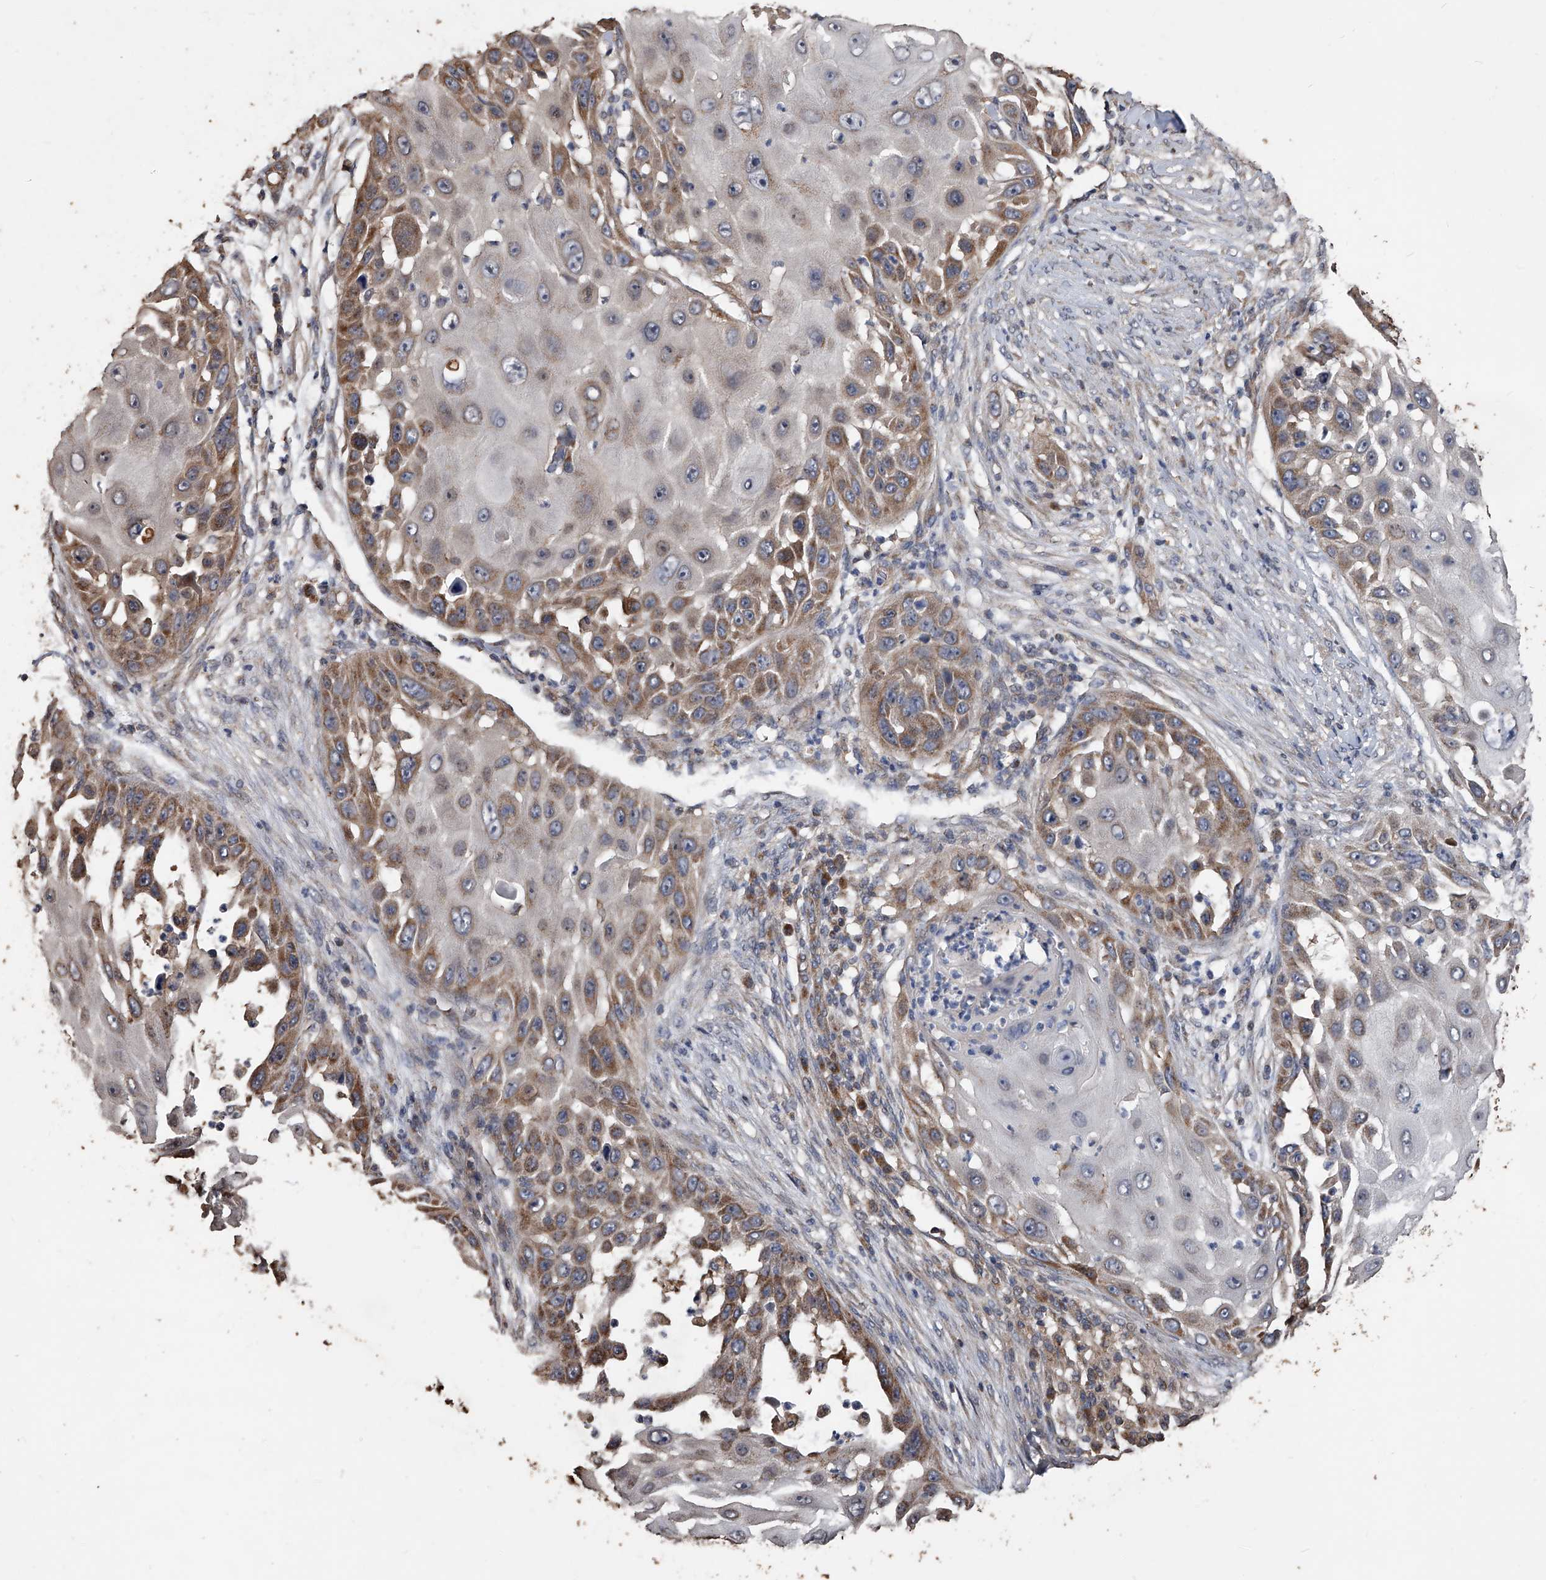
{"staining": {"intensity": "moderate", "quantity": ">75%", "location": "cytoplasmic/membranous"}, "tissue": "skin cancer", "cell_type": "Tumor cells", "image_type": "cancer", "snomed": [{"axis": "morphology", "description": "Squamous cell carcinoma, NOS"}, {"axis": "topography", "description": "Skin"}], "caption": "Tumor cells exhibit medium levels of moderate cytoplasmic/membranous staining in approximately >75% of cells in human skin squamous cell carcinoma. The staining was performed using DAB (3,3'-diaminobenzidine), with brown indicating positive protein expression. Nuclei are stained blue with hematoxylin.", "gene": "LTV1", "patient": {"sex": "female", "age": 44}}